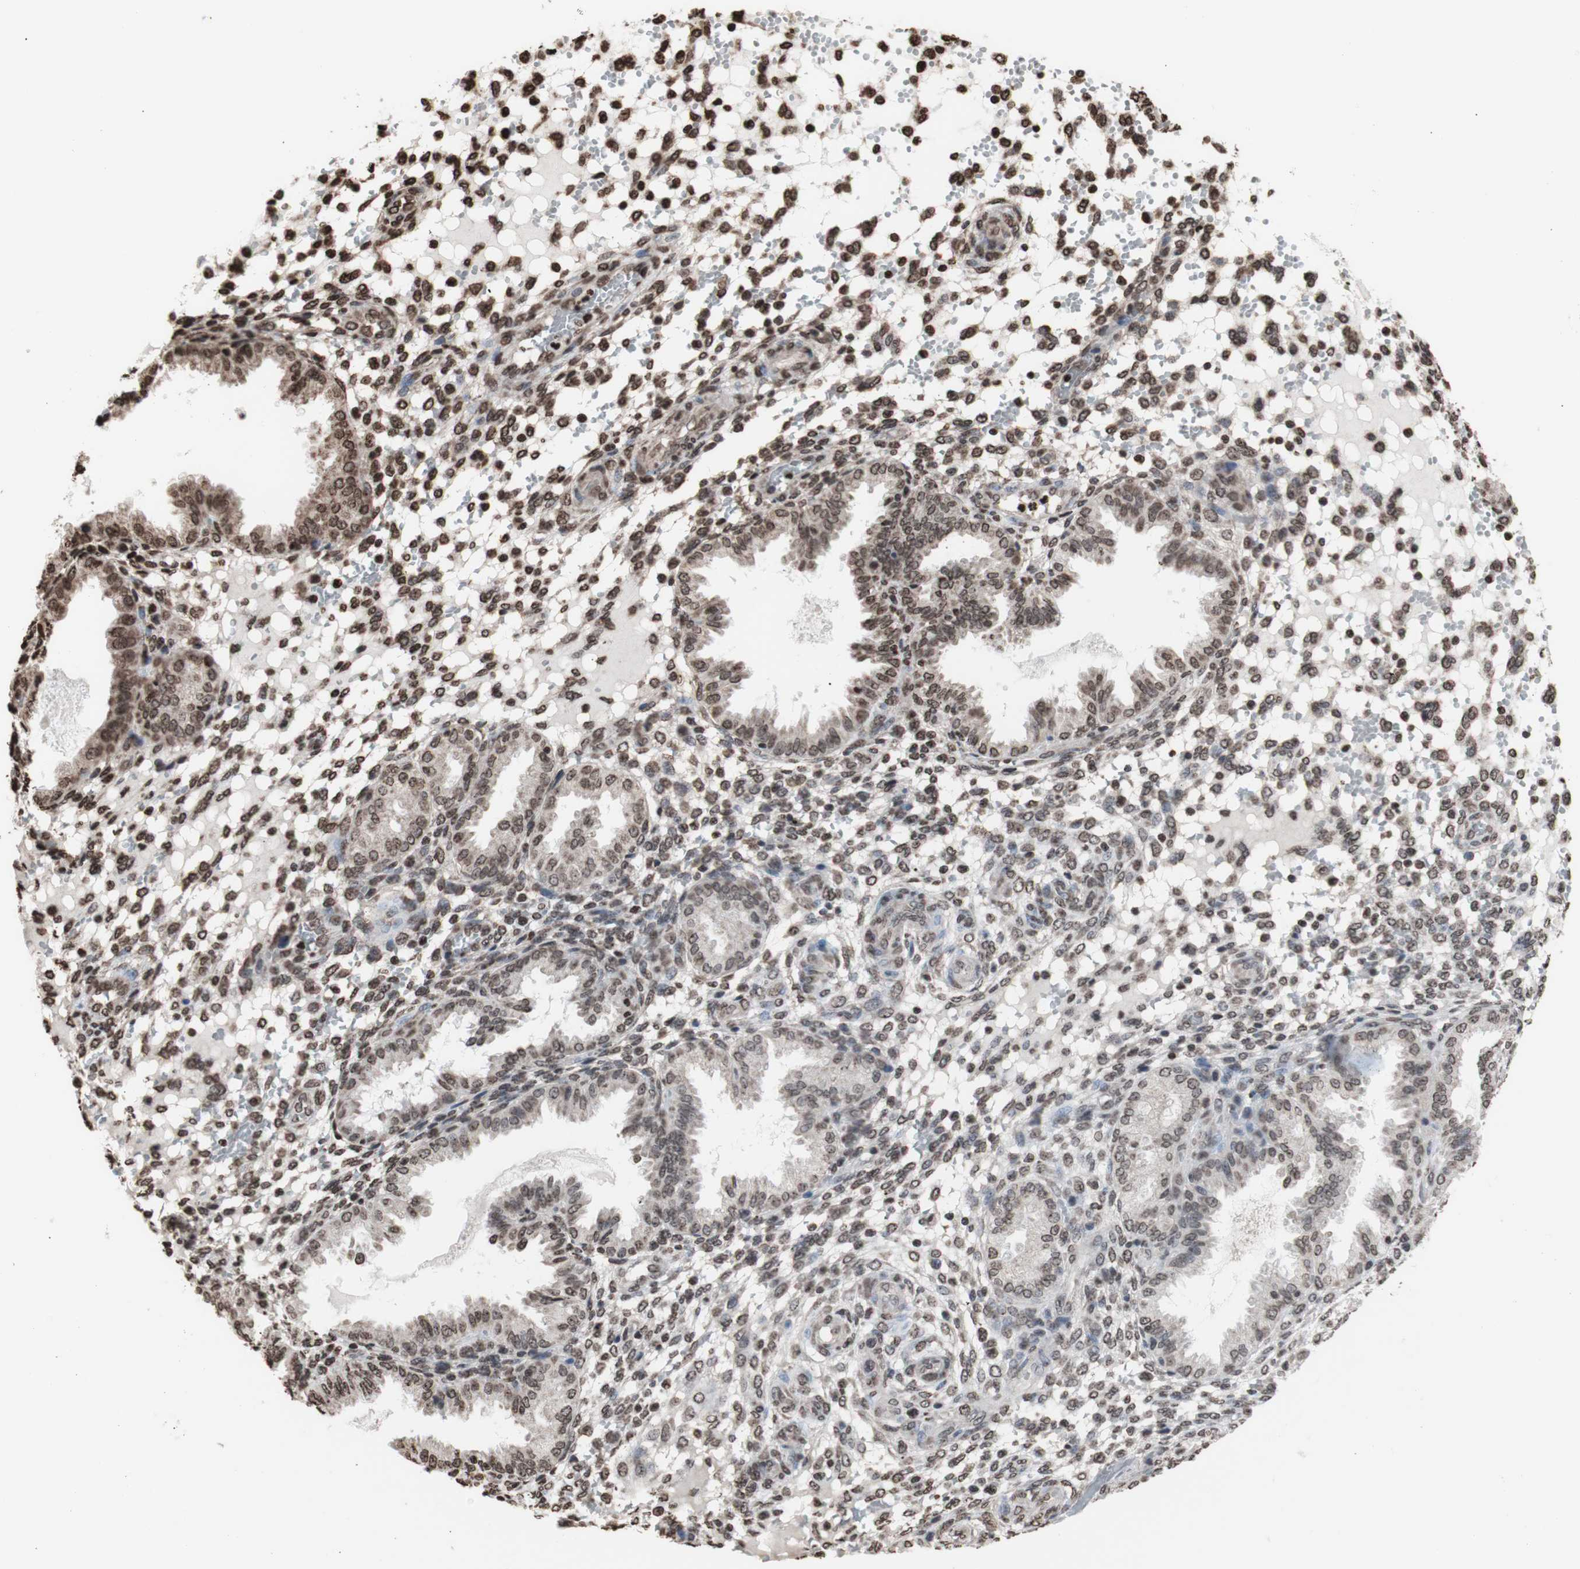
{"staining": {"intensity": "moderate", "quantity": "25%-75%", "location": "nuclear"}, "tissue": "endometrium", "cell_type": "Cells in endometrial stroma", "image_type": "normal", "snomed": [{"axis": "morphology", "description": "Normal tissue, NOS"}, {"axis": "topography", "description": "Endometrium"}], "caption": "A brown stain shows moderate nuclear positivity of a protein in cells in endometrial stroma of benign human endometrium.", "gene": "SNAI2", "patient": {"sex": "female", "age": 33}}